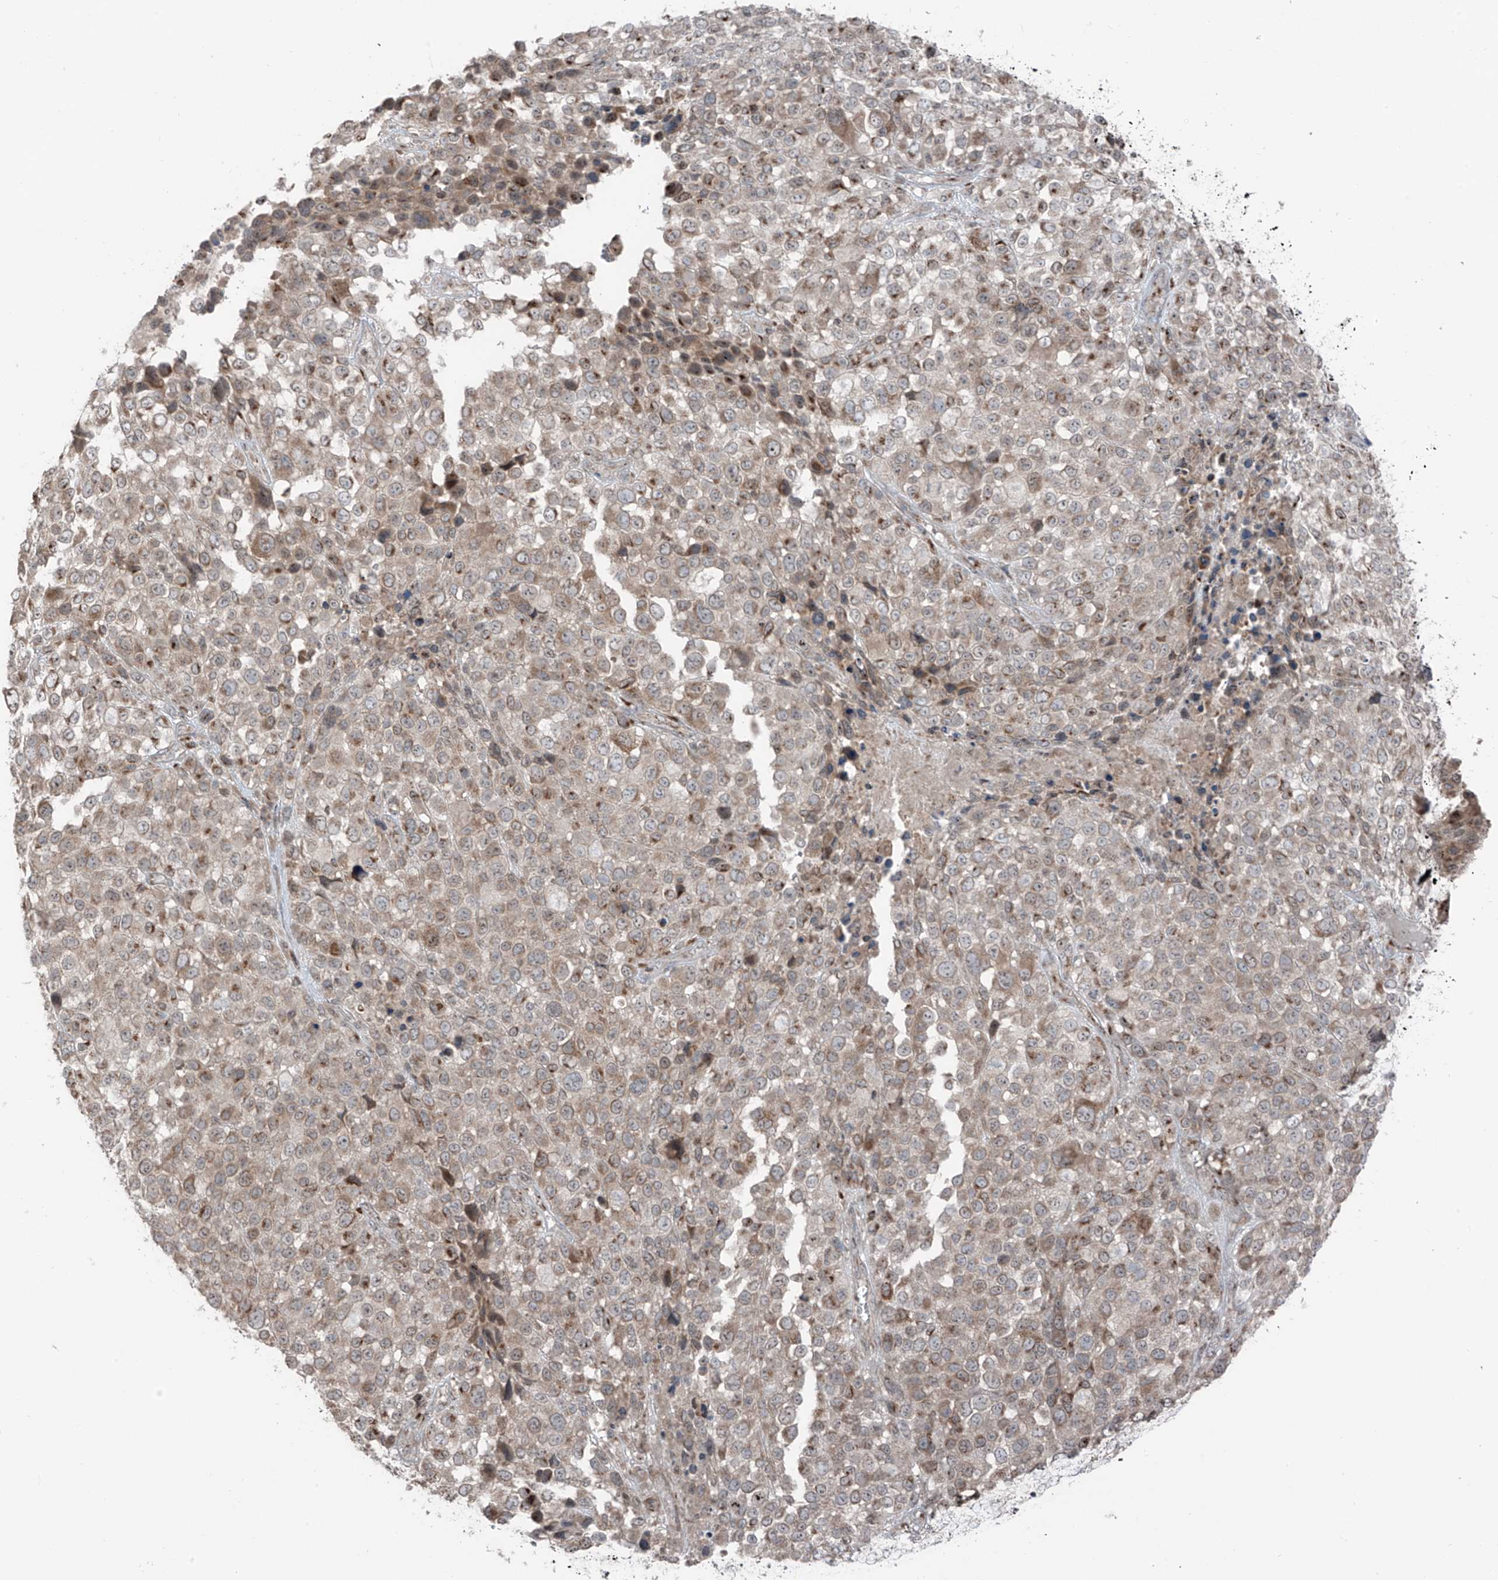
{"staining": {"intensity": "moderate", "quantity": "25%-75%", "location": "cytoplasmic/membranous"}, "tissue": "melanoma", "cell_type": "Tumor cells", "image_type": "cancer", "snomed": [{"axis": "morphology", "description": "Malignant melanoma, NOS"}, {"axis": "topography", "description": "Skin of trunk"}], "caption": "Protein analysis of malignant melanoma tissue exhibits moderate cytoplasmic/membranous staining in about 25%-75% of tumor cells.", "gene": "ERLEC1", "patient": {"sex": "male", "age": 71}}